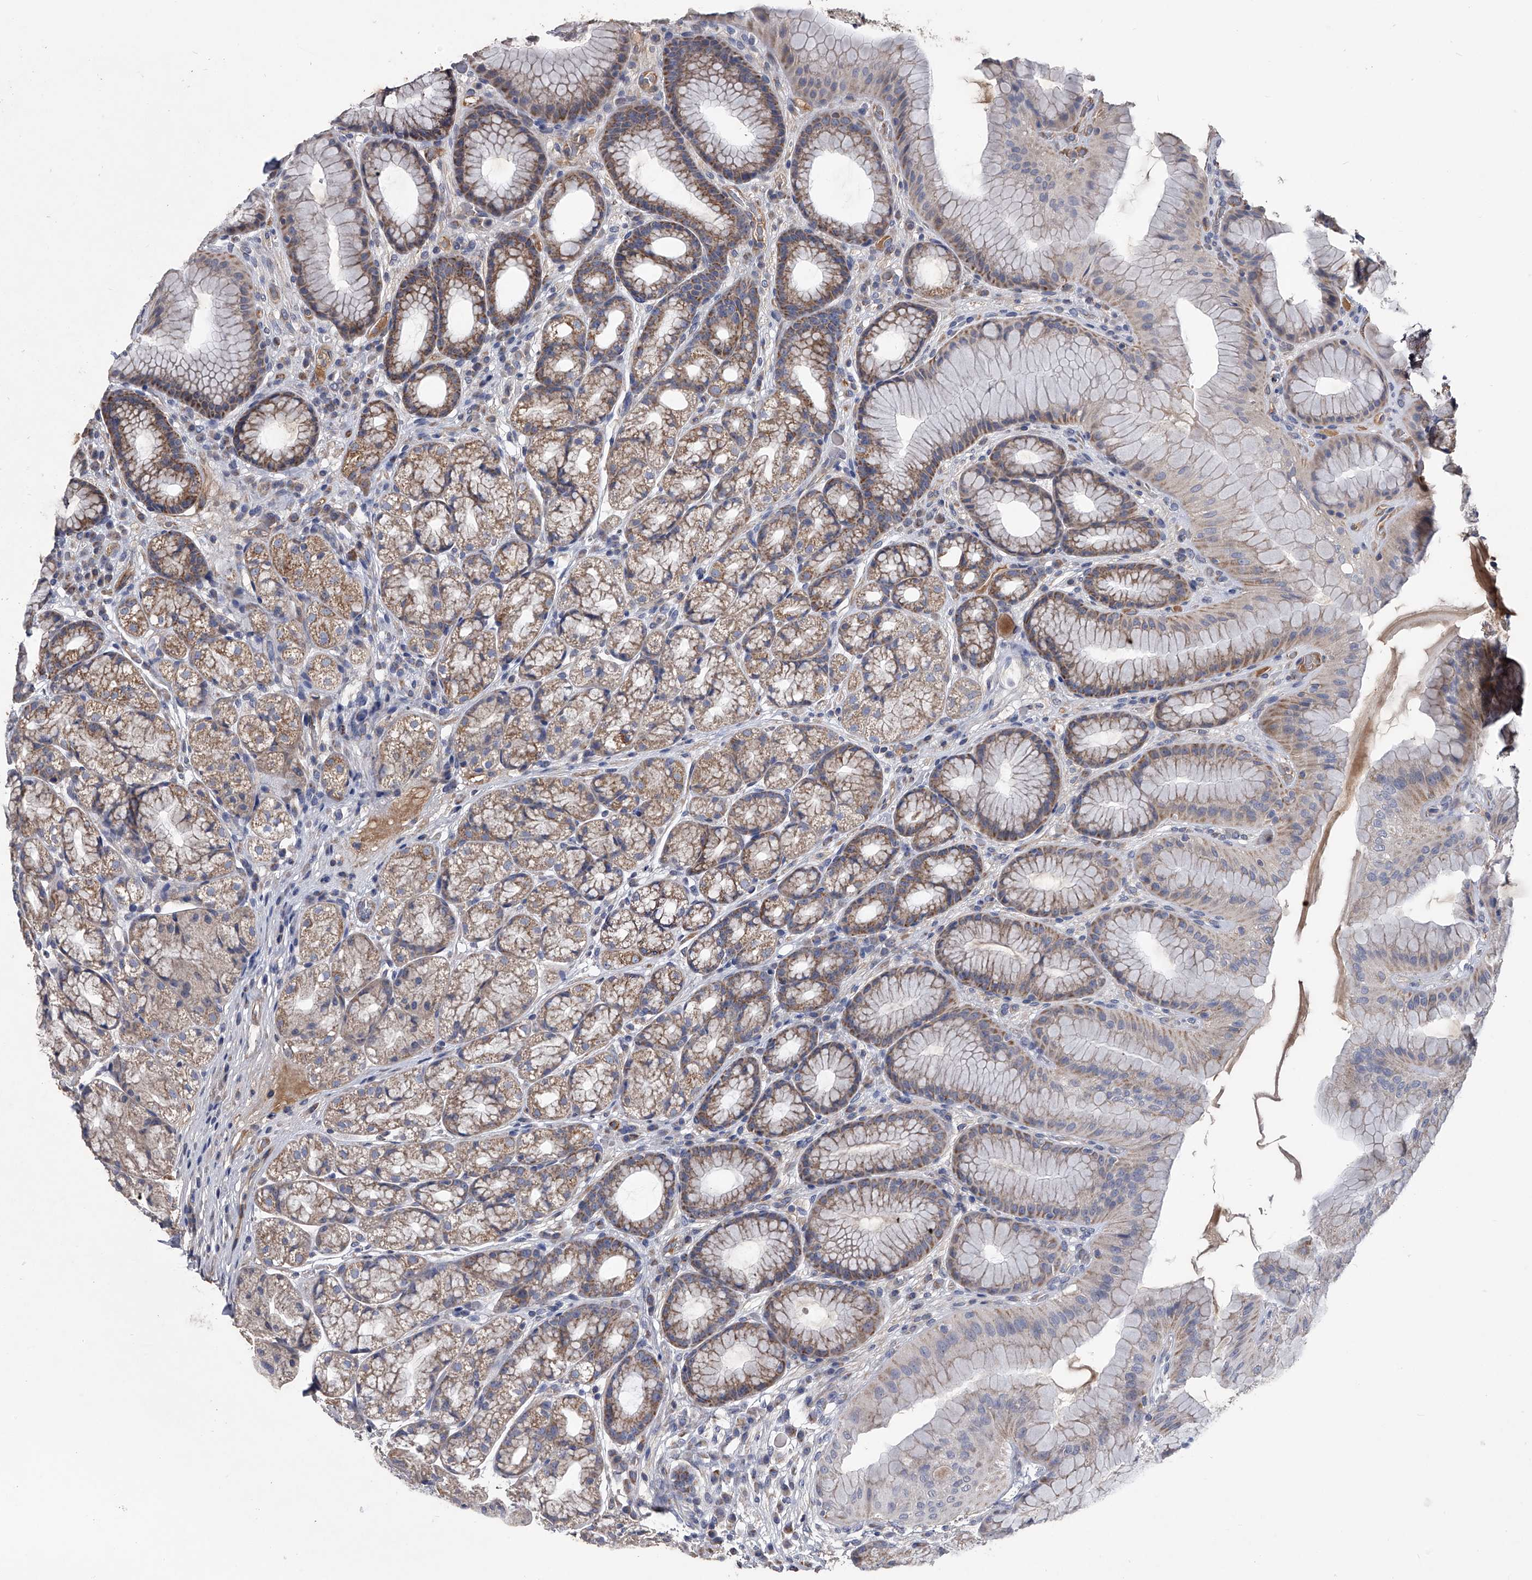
{"staining": {"intensity": "moderate", "quantity": "25%-75%", "location": "cytoplasmic/membranous"}, "tissue": "stomach", "cell_type": "Glandular cells", "image_type": "normal", "snomed": [{"axis": "morphology", "description": "Normal tissue, NOS"}, {"axis": "topography", "description": "Stomach"}], "caption": "Immunohistochemical staining of unremarkable human stomach exhibits 25%-75% levels of moderate cytoplasmic/membranous protein positivity in approximately 25%-75% of glandular cells. Nuclei are stained in blue.", "gene": "NRP1", "patient": {"sex": "male", "age": 57}}